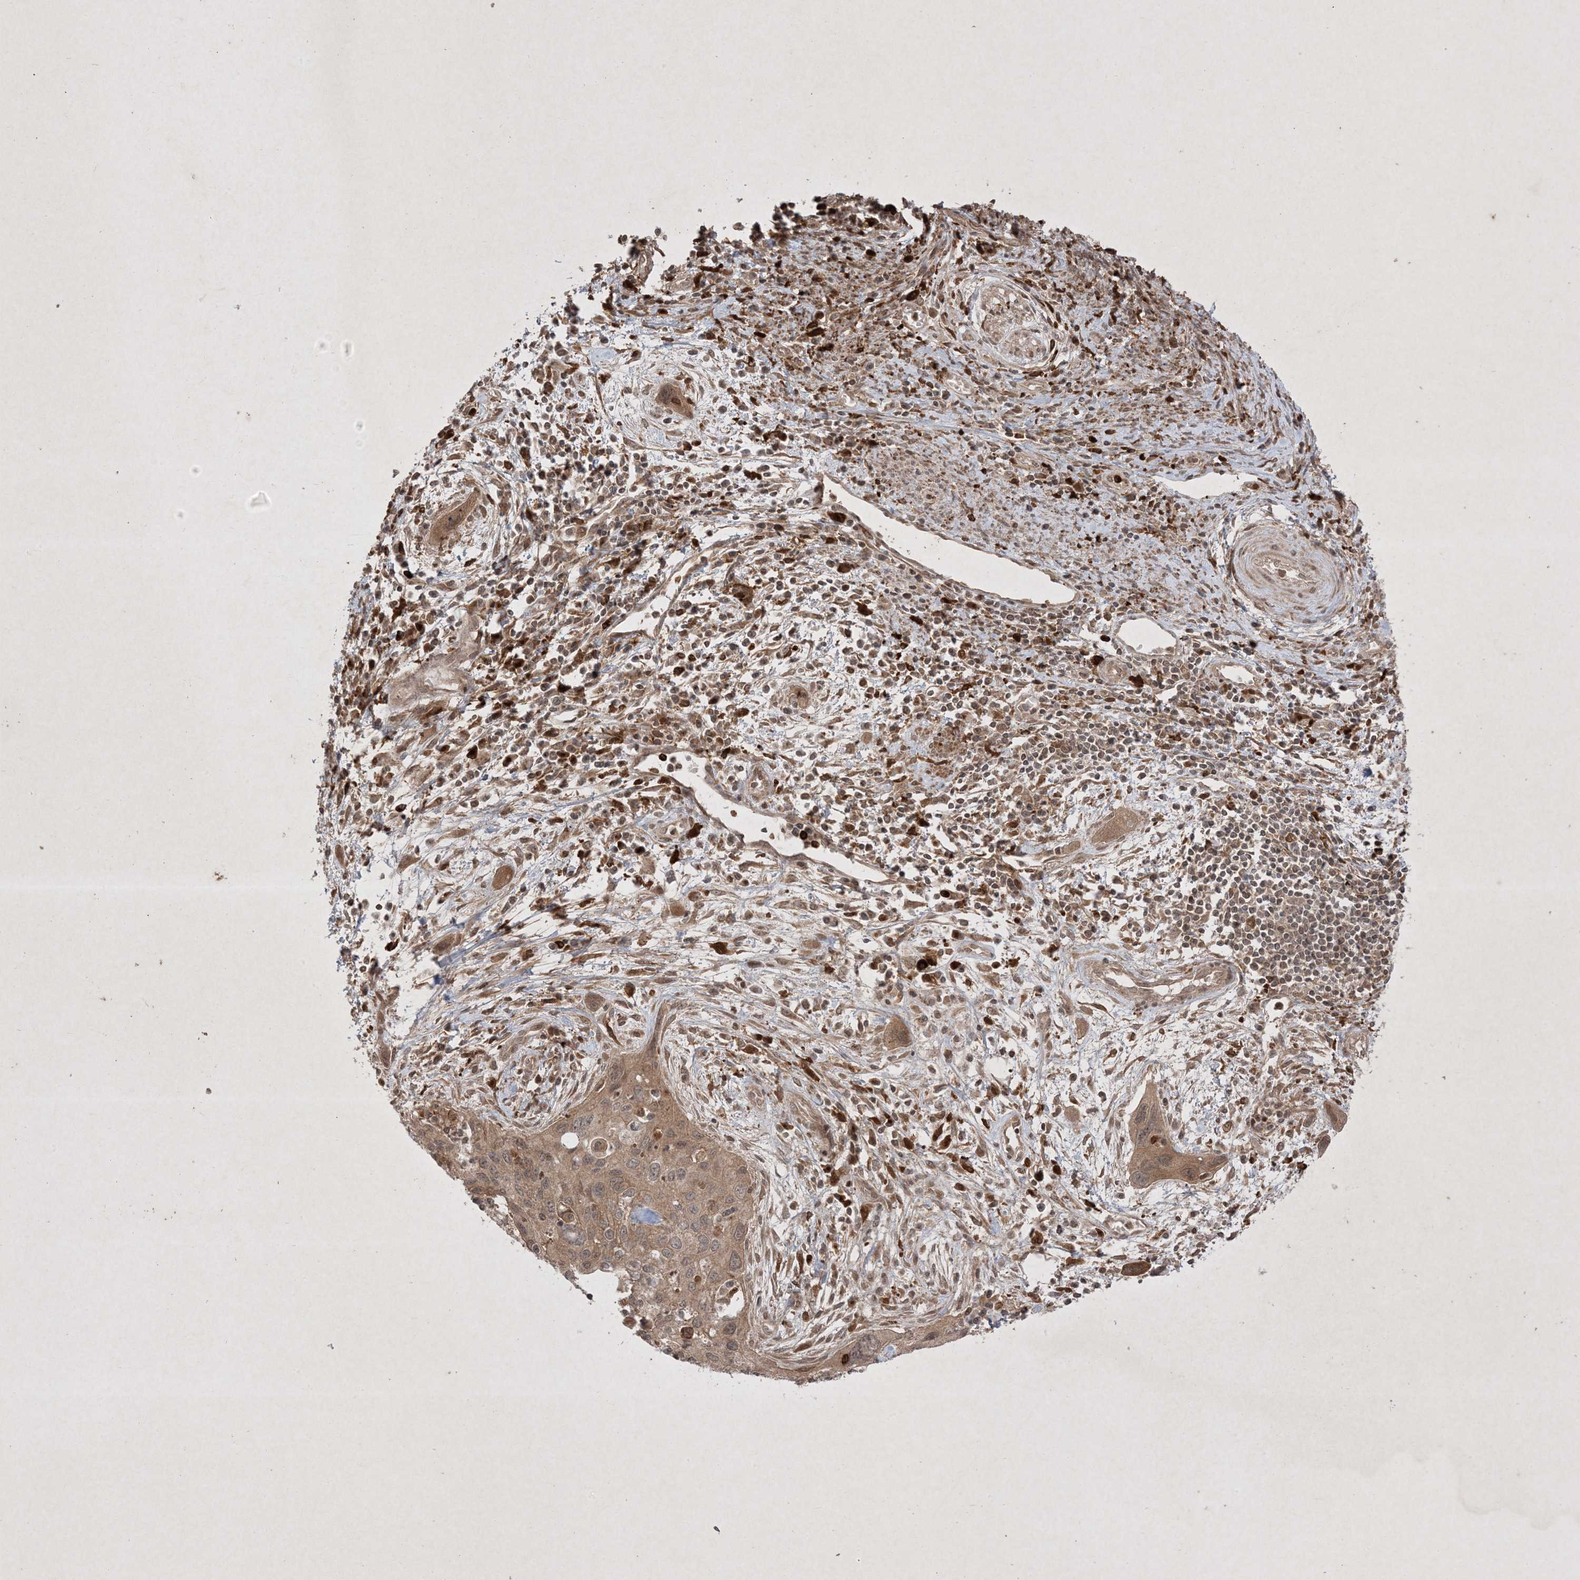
{"staining": {"intensity": "moderate", "quantity": "<25%", "location": "cytoplasmic/membranous"}, "tissue": "cervical cancer", "cell_type": "Tumor cells", "image_type": "cancer", "snomed": [{"axis": "morphology", "description": "Squamous cell carcinoma, NOS"}, {"axis": "topography", "description": "Cervix"}], "caption": "IHC photomicrograph of neoplastic tissue: human squamous cell carcinoma (cervical) stained using immunohistochemistry exhibits low levels of moderate protein expression localized specifically in the cytoplasmic/membranous of tumor cells, appearing as a cytoplasmic/membranous brown color.", "gene": "PTK6", "patient": {"sex": "female", "age": 55}}